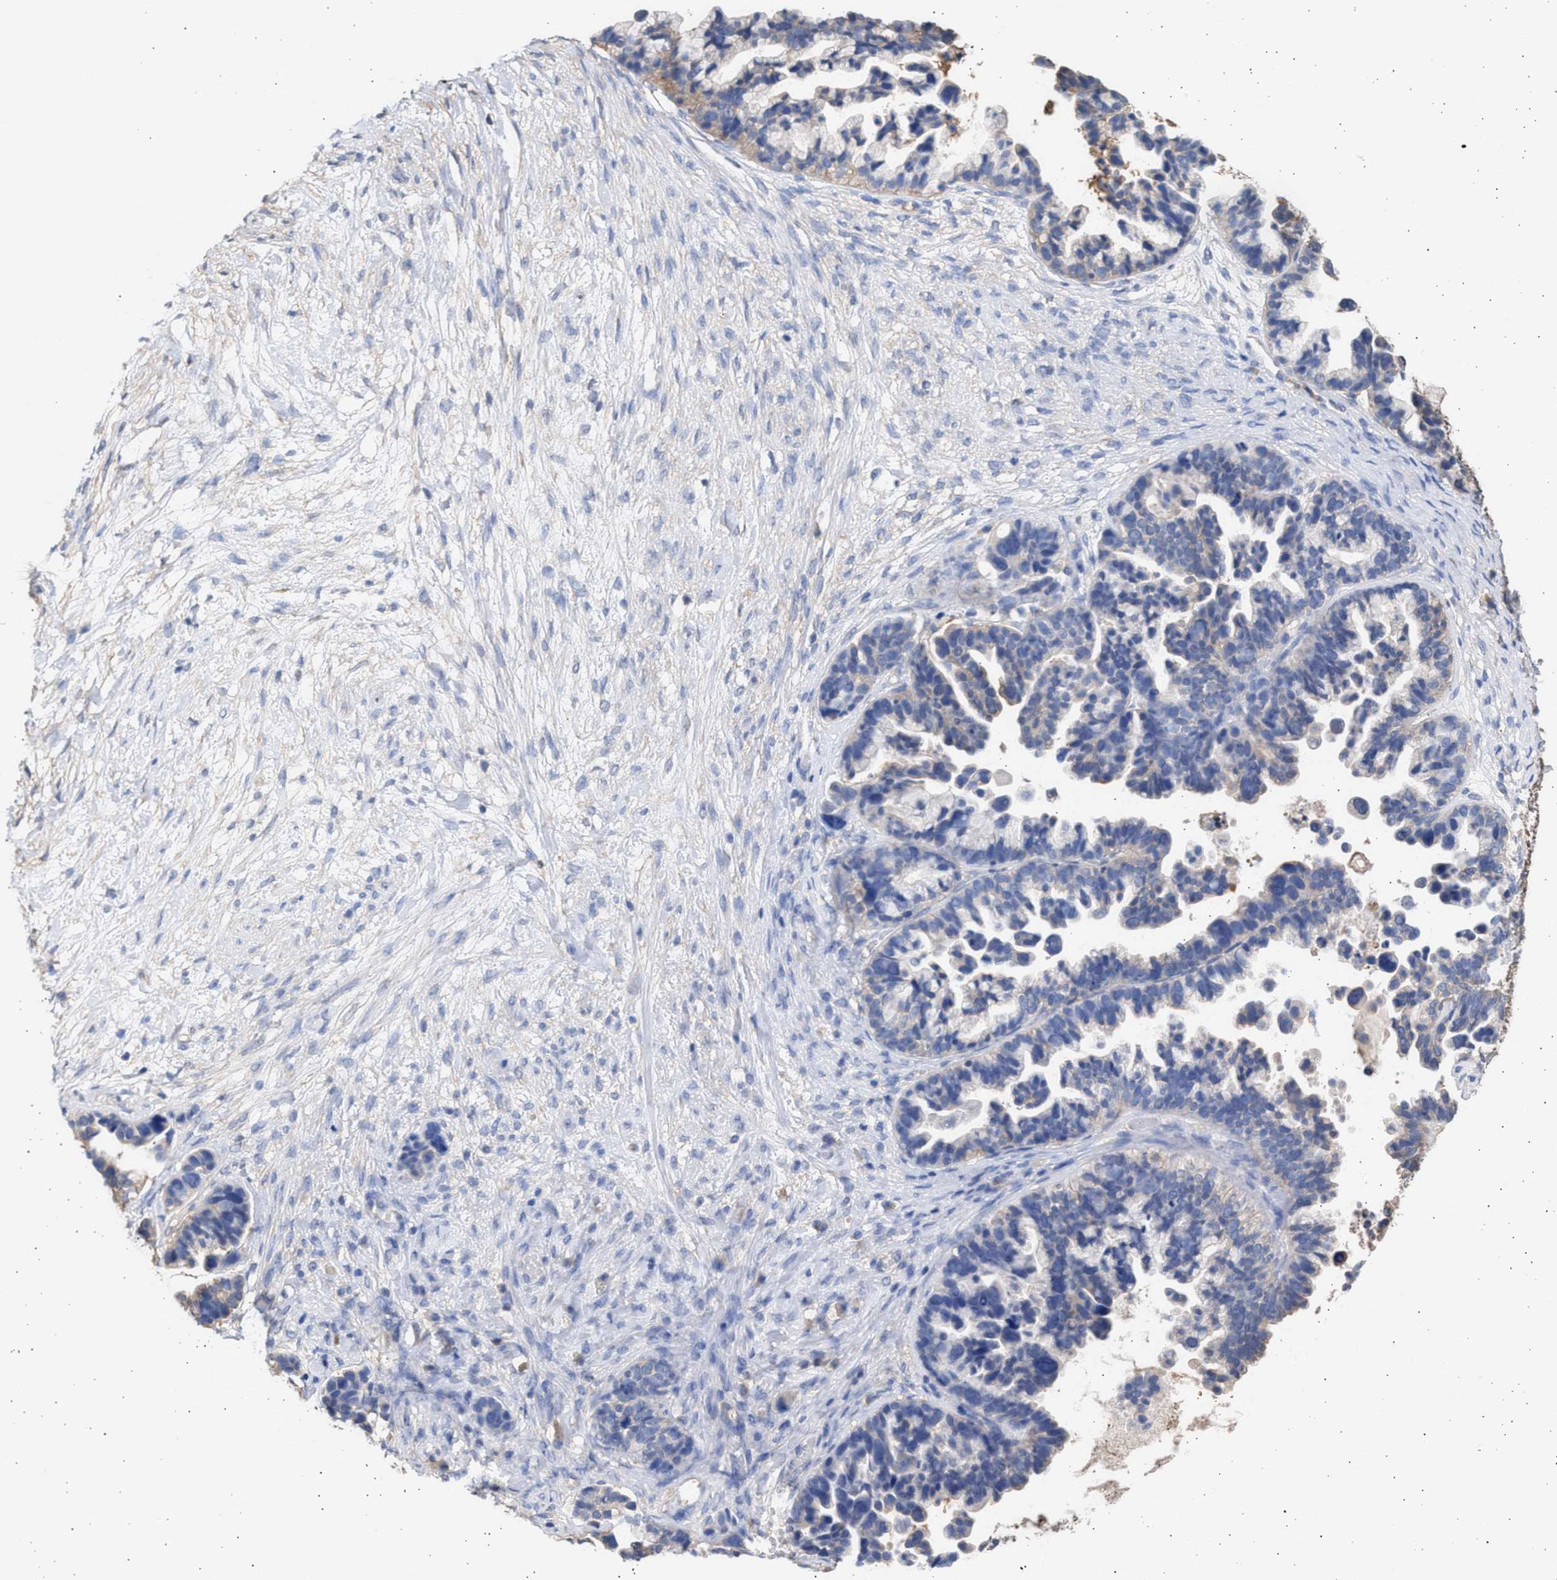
{"staining": {"intensity": "negative", "quantity": "none", "location": "none"}, "tissue": "ovarian cancer", "cell_type": "Tumor cells", "image_type": "cancer", "snomed": [{"axis": "morphology", "description": "Cystadenocarcinoma, serous, NOS"}, {"axis": "topography", "description": "Ovary"}], "caption": "Histopathology image shows no significant protein expression in tumor cells of ovarian cancer.", "gene": "ALDOC", "patient": {"sex": "female", "age": 56}}